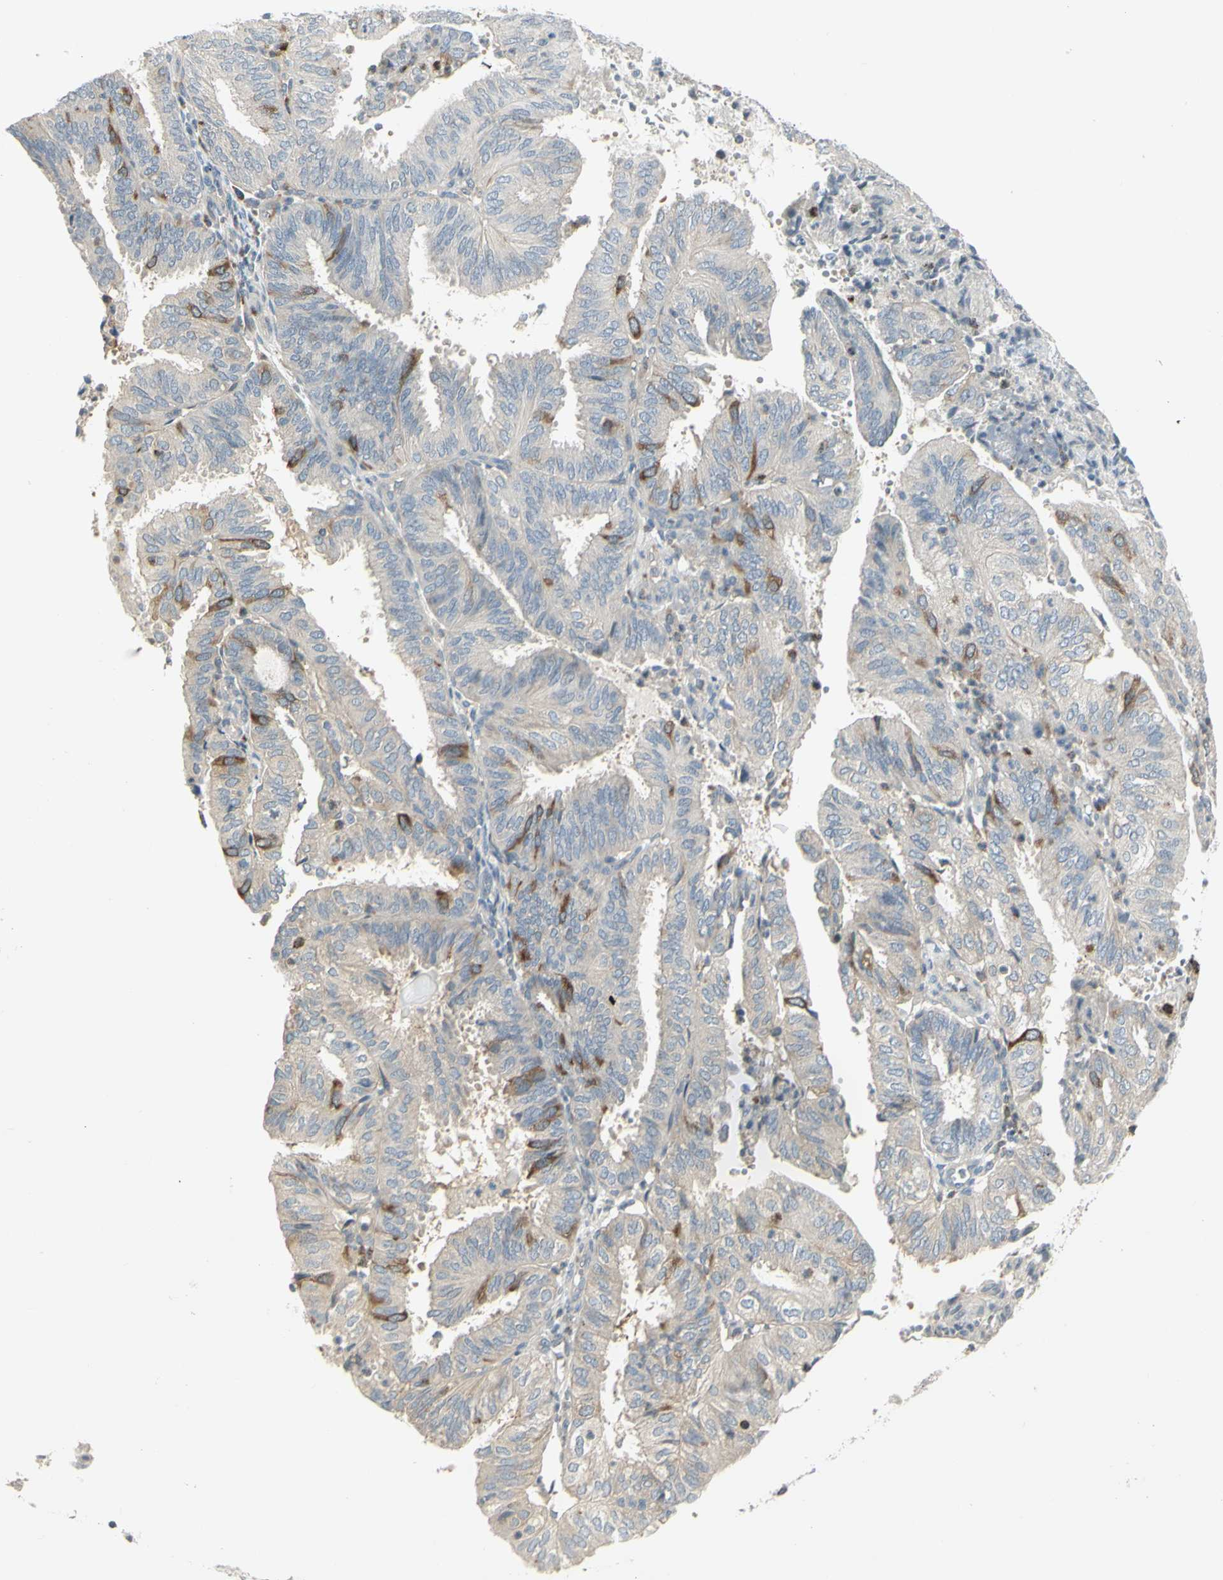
{"staining": {"intensity": "moderate", "quantity": "25%-75%", "location": "cytoplasmic/membranous"}, "tissue": "endometrial cancer", "cell_type": "Tumor cells", "image_type": "cancer", "snomed": [{"axis": "morphology", "description": "Adenocarcinoma, NOS"}, {"axis": "topography", "description": "Uterus"}], "caption": "A high-resolution histopathology image shows IHC staining of endometrial cancer (adenocarcinoma), which exhibits moderate cytoplasmic/membranous positivity in about 25%-75% of tumor cells. (DAB (3,3'-diaminobenzidine) IHC with brightfield microscopy, high magnification).", "gene": "CCNB2", "patient": {"sex": "female", "age": 60}}